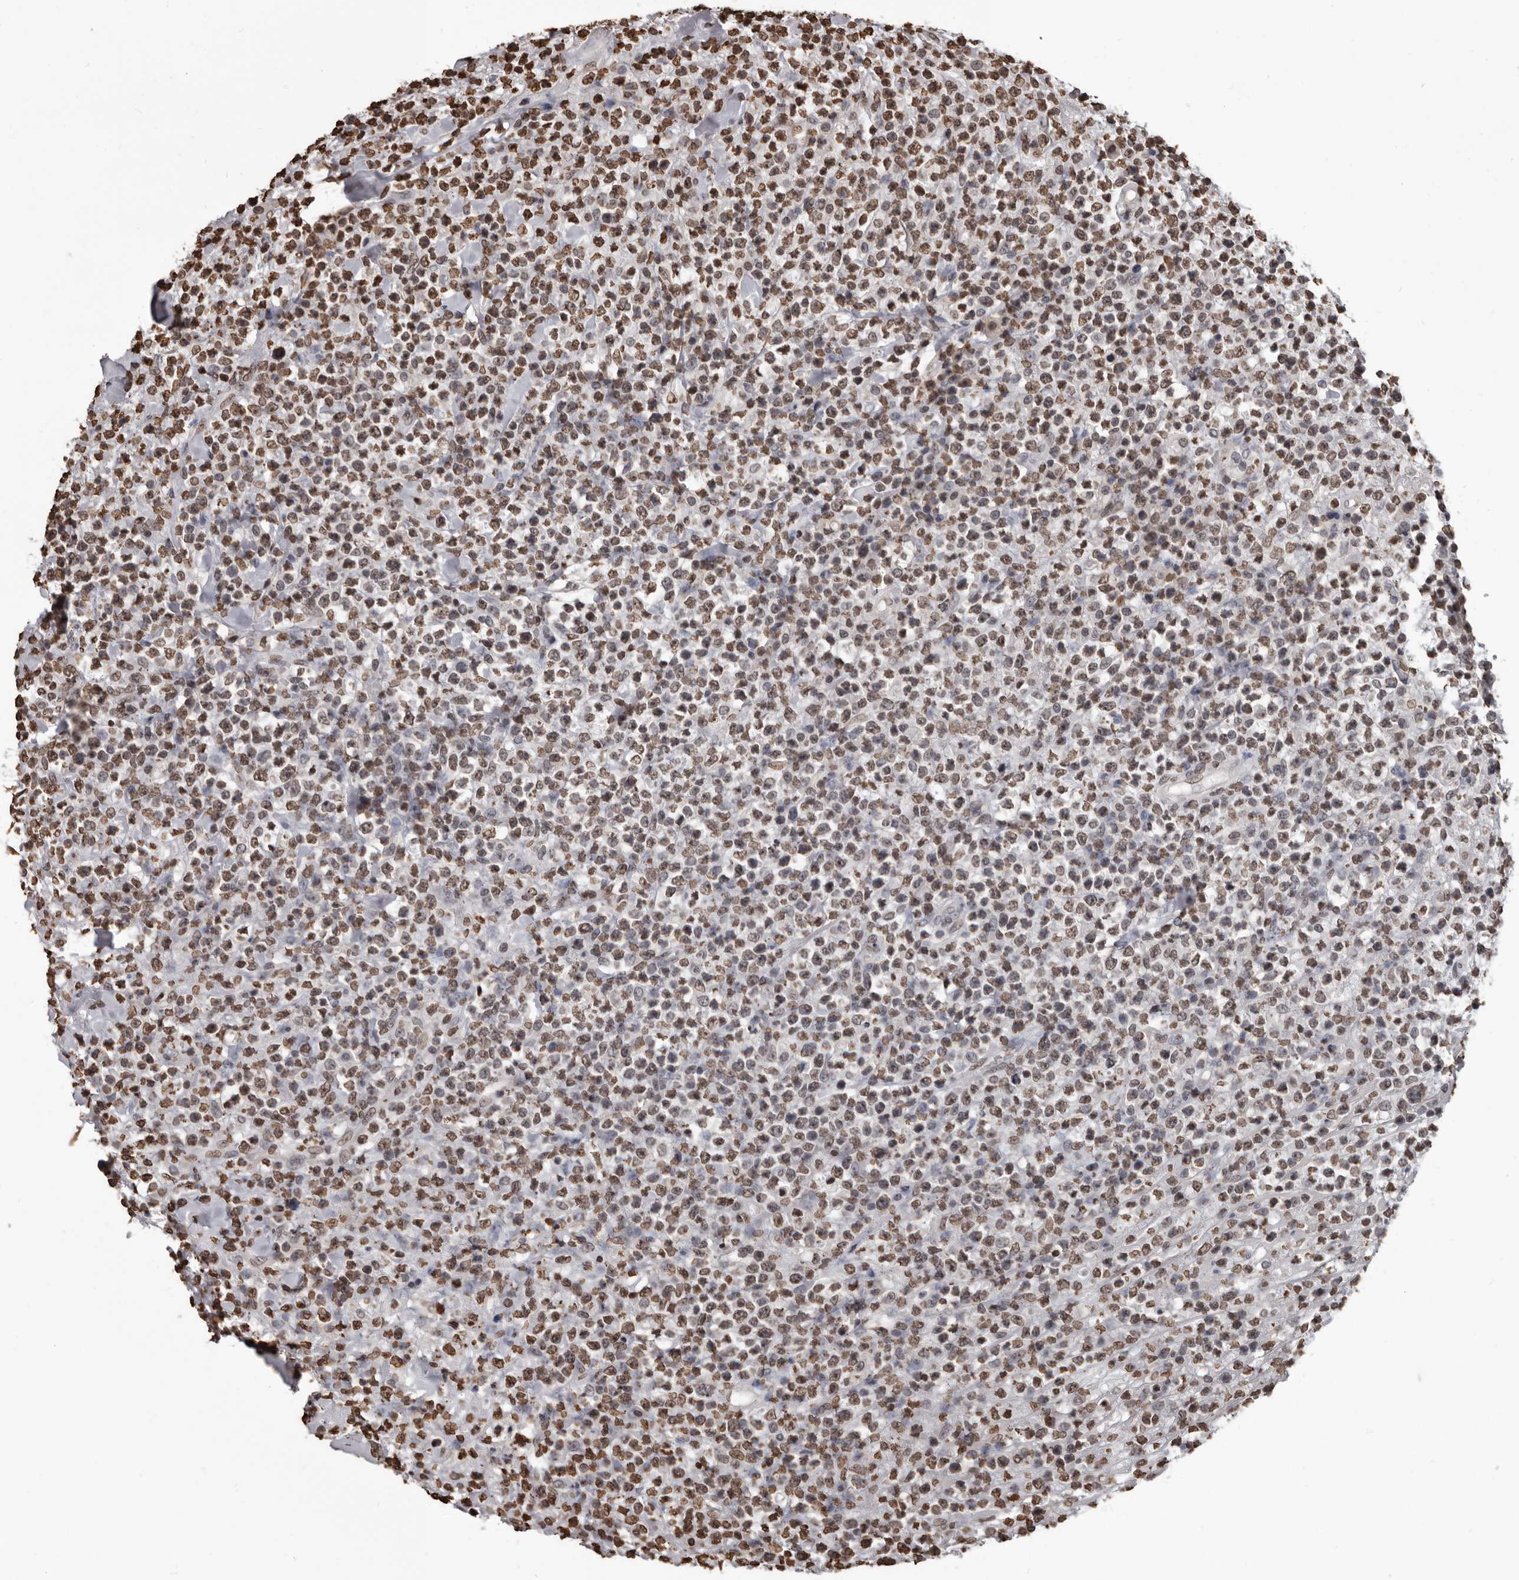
{"staining": {"intensity": "moderate", "quantity": ">75%", "location": "nuclear"}, "tissue": "lymphoma", "cell_type": "Tumor cells", "image_type": "cancer", "snomed": [{"axis": "morphology", "description": "Malignant lymphoma, non-Hodgkin's type, High grade"}, {"axis": "topography", "description": "Colon"}], "caption": "Protein staining reveals moderate nuclear expression in approximately >75% of tumor cells in lymphoma. Using DAB (brown) and hematoxylin (blue) stains, captured at high magnification using brightfield microscopy.", "gene": "AHR", "patient": {"sex": "female", "age": 53}}